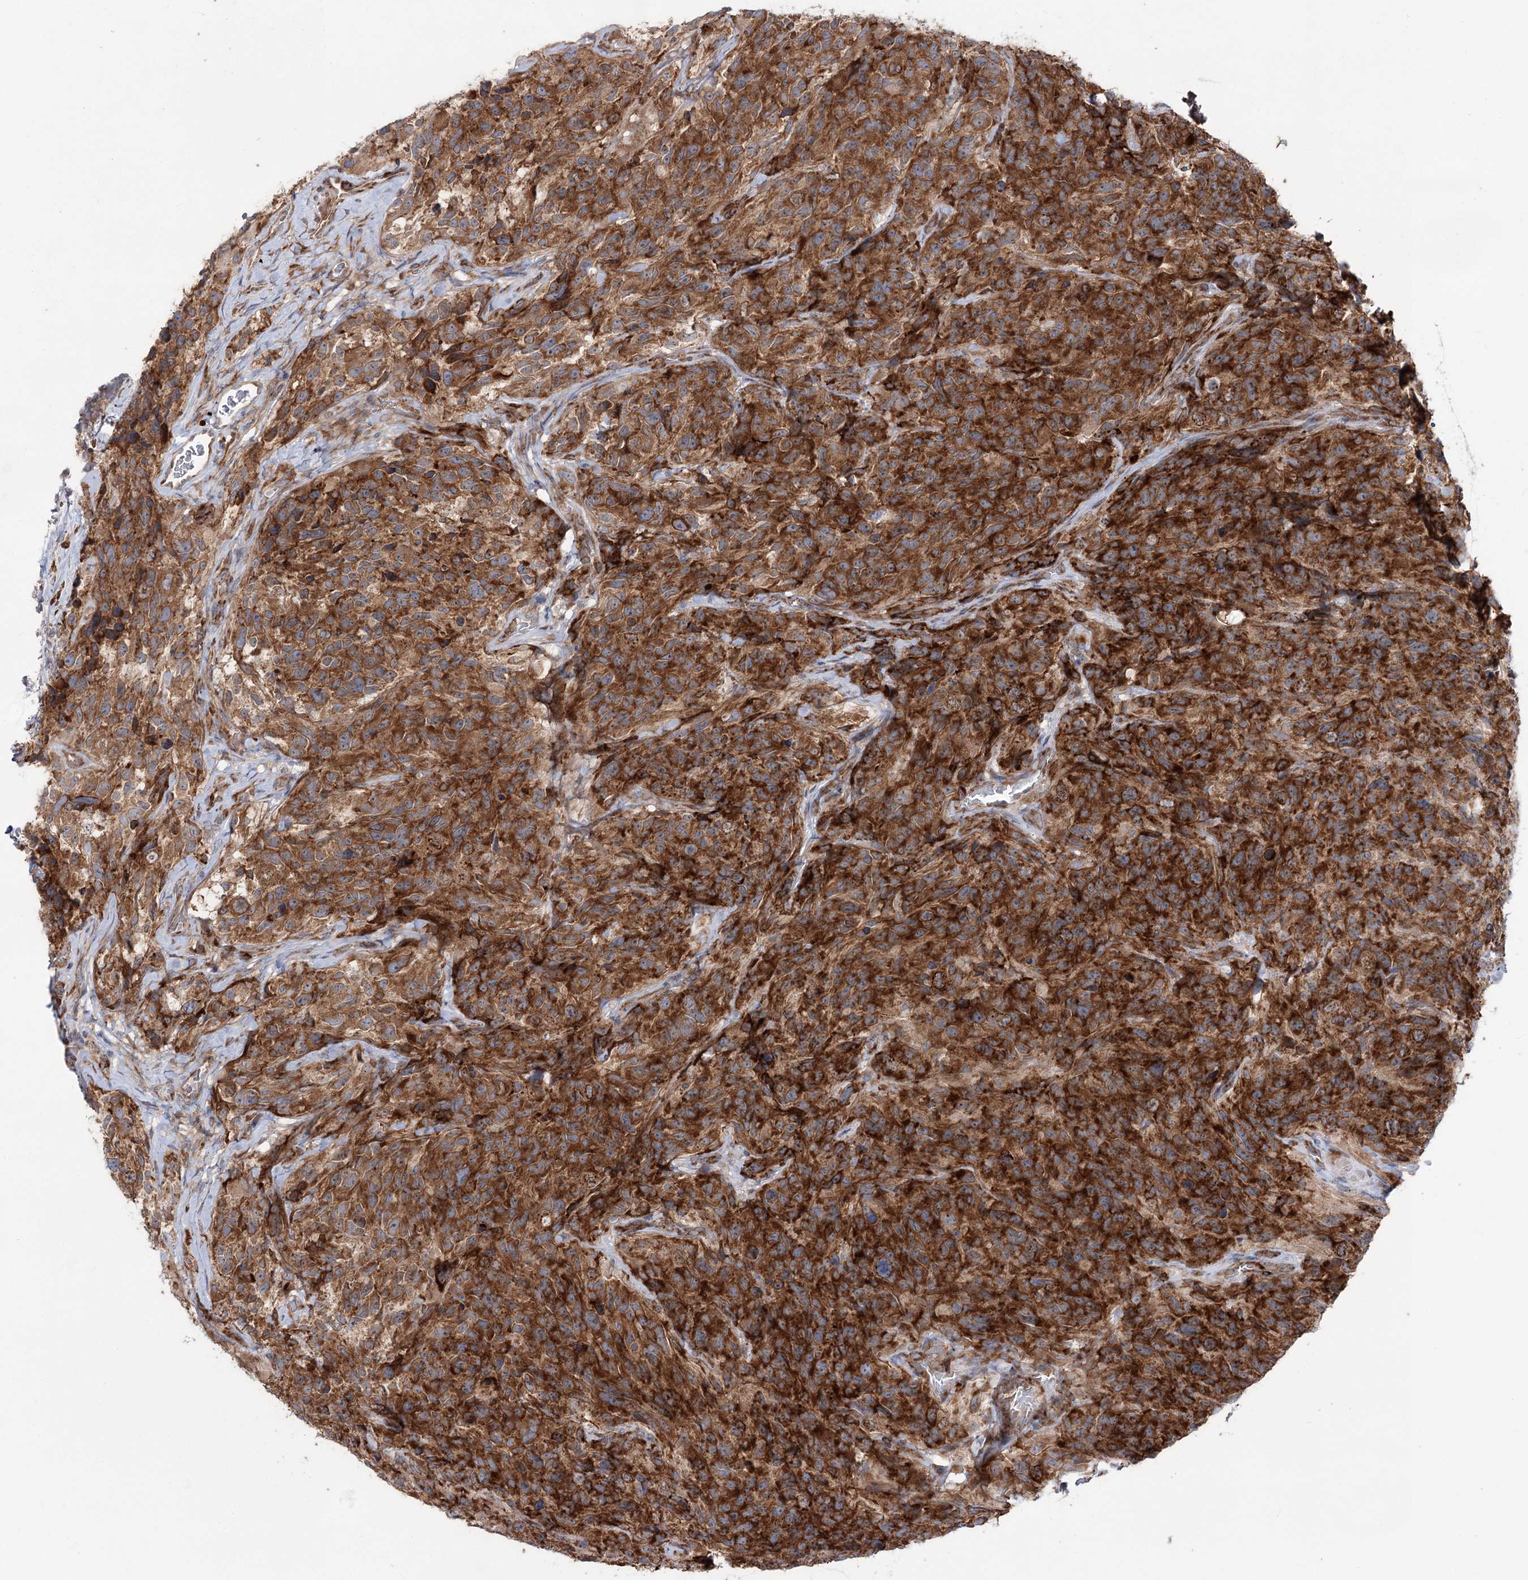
{"staining": {"intensity": "strong", "quantity": ">75%", "location": "cytoplasmic/membranous"}, "tissue": "glioma", "cell_type": "Tumor cells", "image_type": "cancer", "snomed": [{"axis": "morphology", "description": "Glioma, malignant, High grade"}, {"axis": "topography", "description": "Brain"}], "caption": "The image exhibits immunohistochemical staining of glioma. There is strong cytoplasmic/membranous staining is appreciated in about >75% of tumor cells.", "gene": "VWA2", "patient": {"sex": "male", "age": 69}}